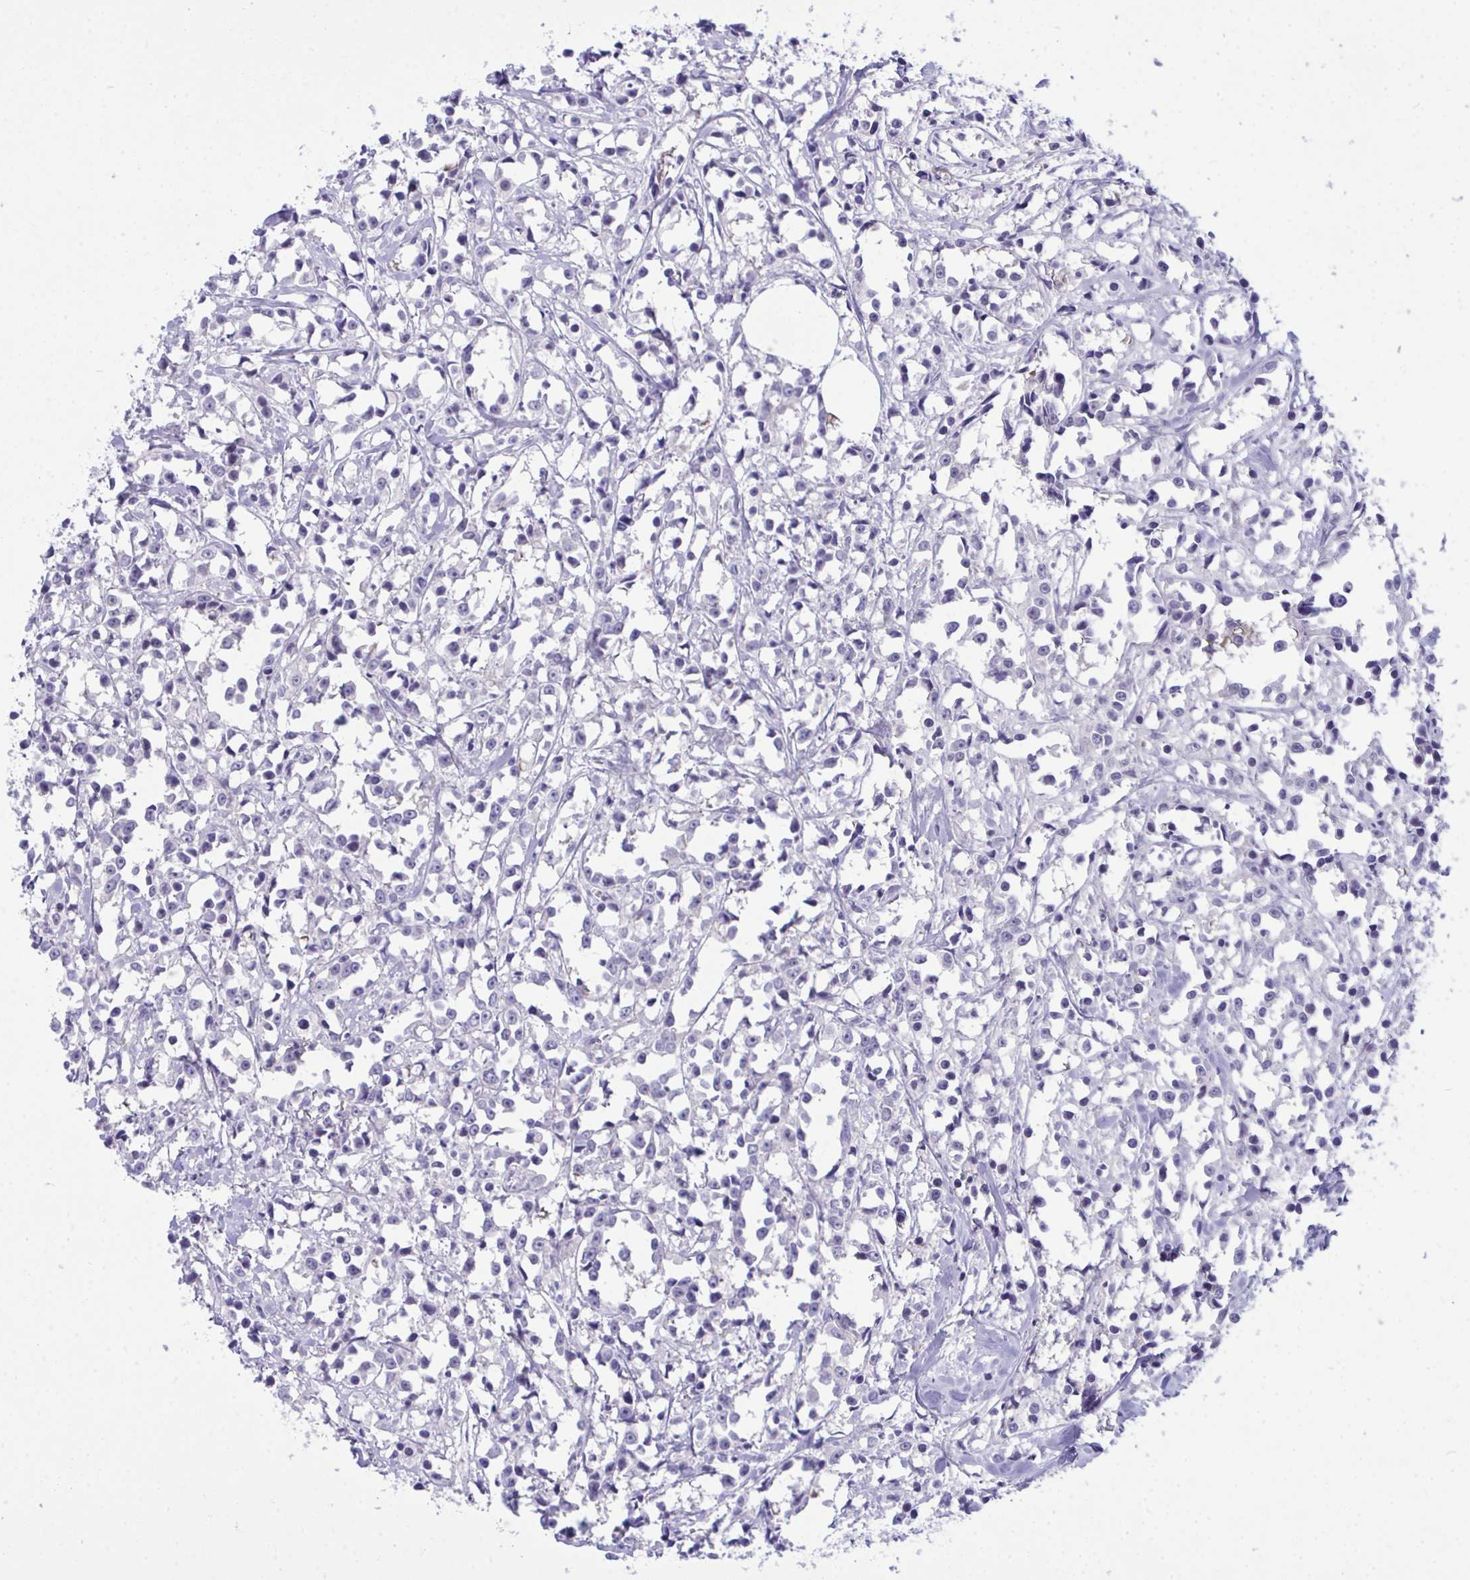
{"staining": {"intensity": "weak", "quantity": "<25%", "location": "cytoplasmic/membranous"}, "tissue": "breast cancer", "cell_type": "Tumor cells", "image_type": "cancer", "snomed": [{"axis": "morphology", "description": "Duct carcinoma"}, {"axis": "topography", "description": "Breast"}], "caption": "Tumor cells show no significant expression in breast cancer (infiltrating ductal carcinoma).", "gene": "MED9", "patient": {"sex": "female", "age": 80}}